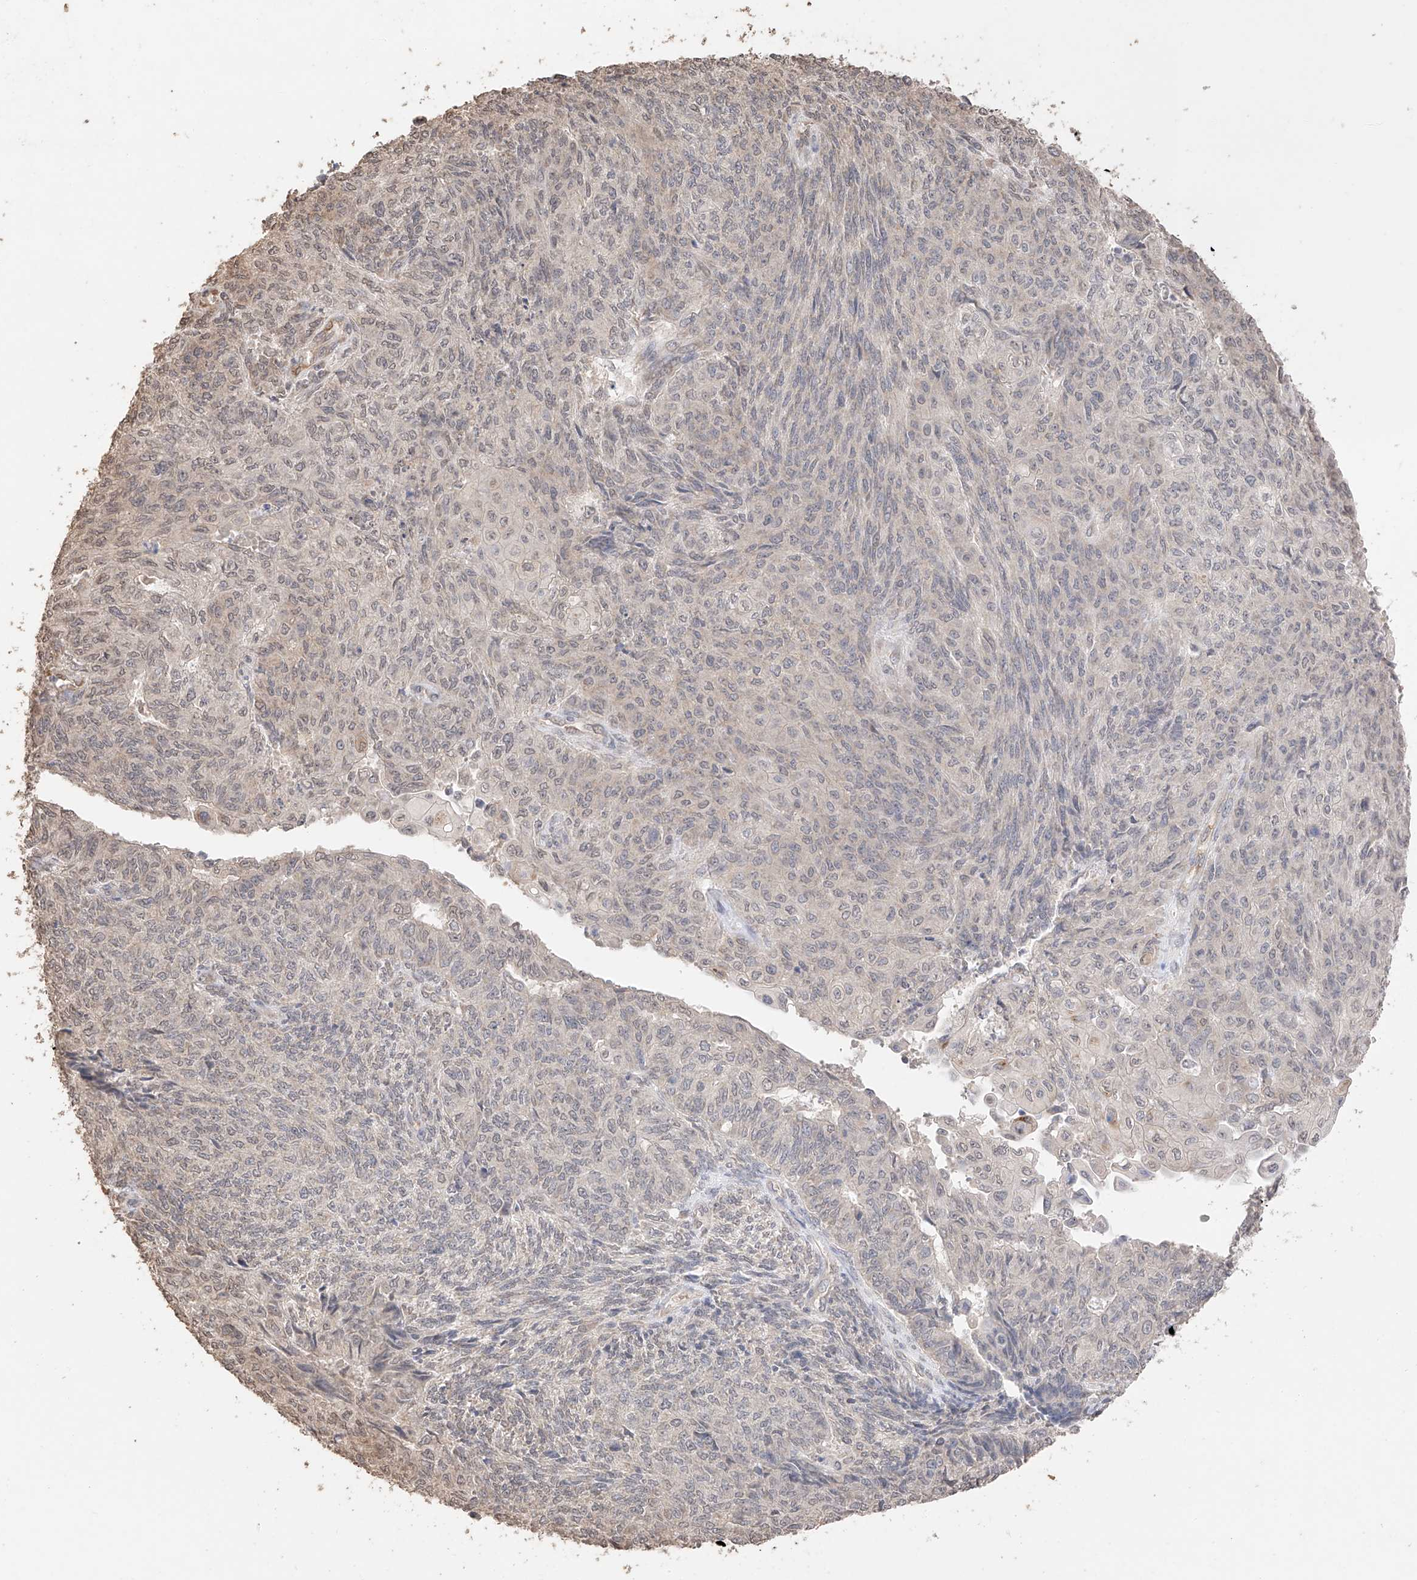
{"staining": {"intensity": "weak", "quantity": "25%-75%", "location": "nuclear"}, "tissue": "endometrial cancer", "cell_type": "Tumor cells", "image_type": "cancer", "snomed": [{"axis": "morphology", "description": "Adenocarcinoma, NOS"}, {"axis": "topography", "description": "Endometrium"}], "caption": "Immunohistochemistry (IHC) (DAB) staining of human endometrial cancer (adenocarcinoma) demonstrates weak nuclear protein staining in approximately 25%-75% of tumor cells.", "gene": "IL22RA2", "patient": {"sex": "female", "age": 32}}